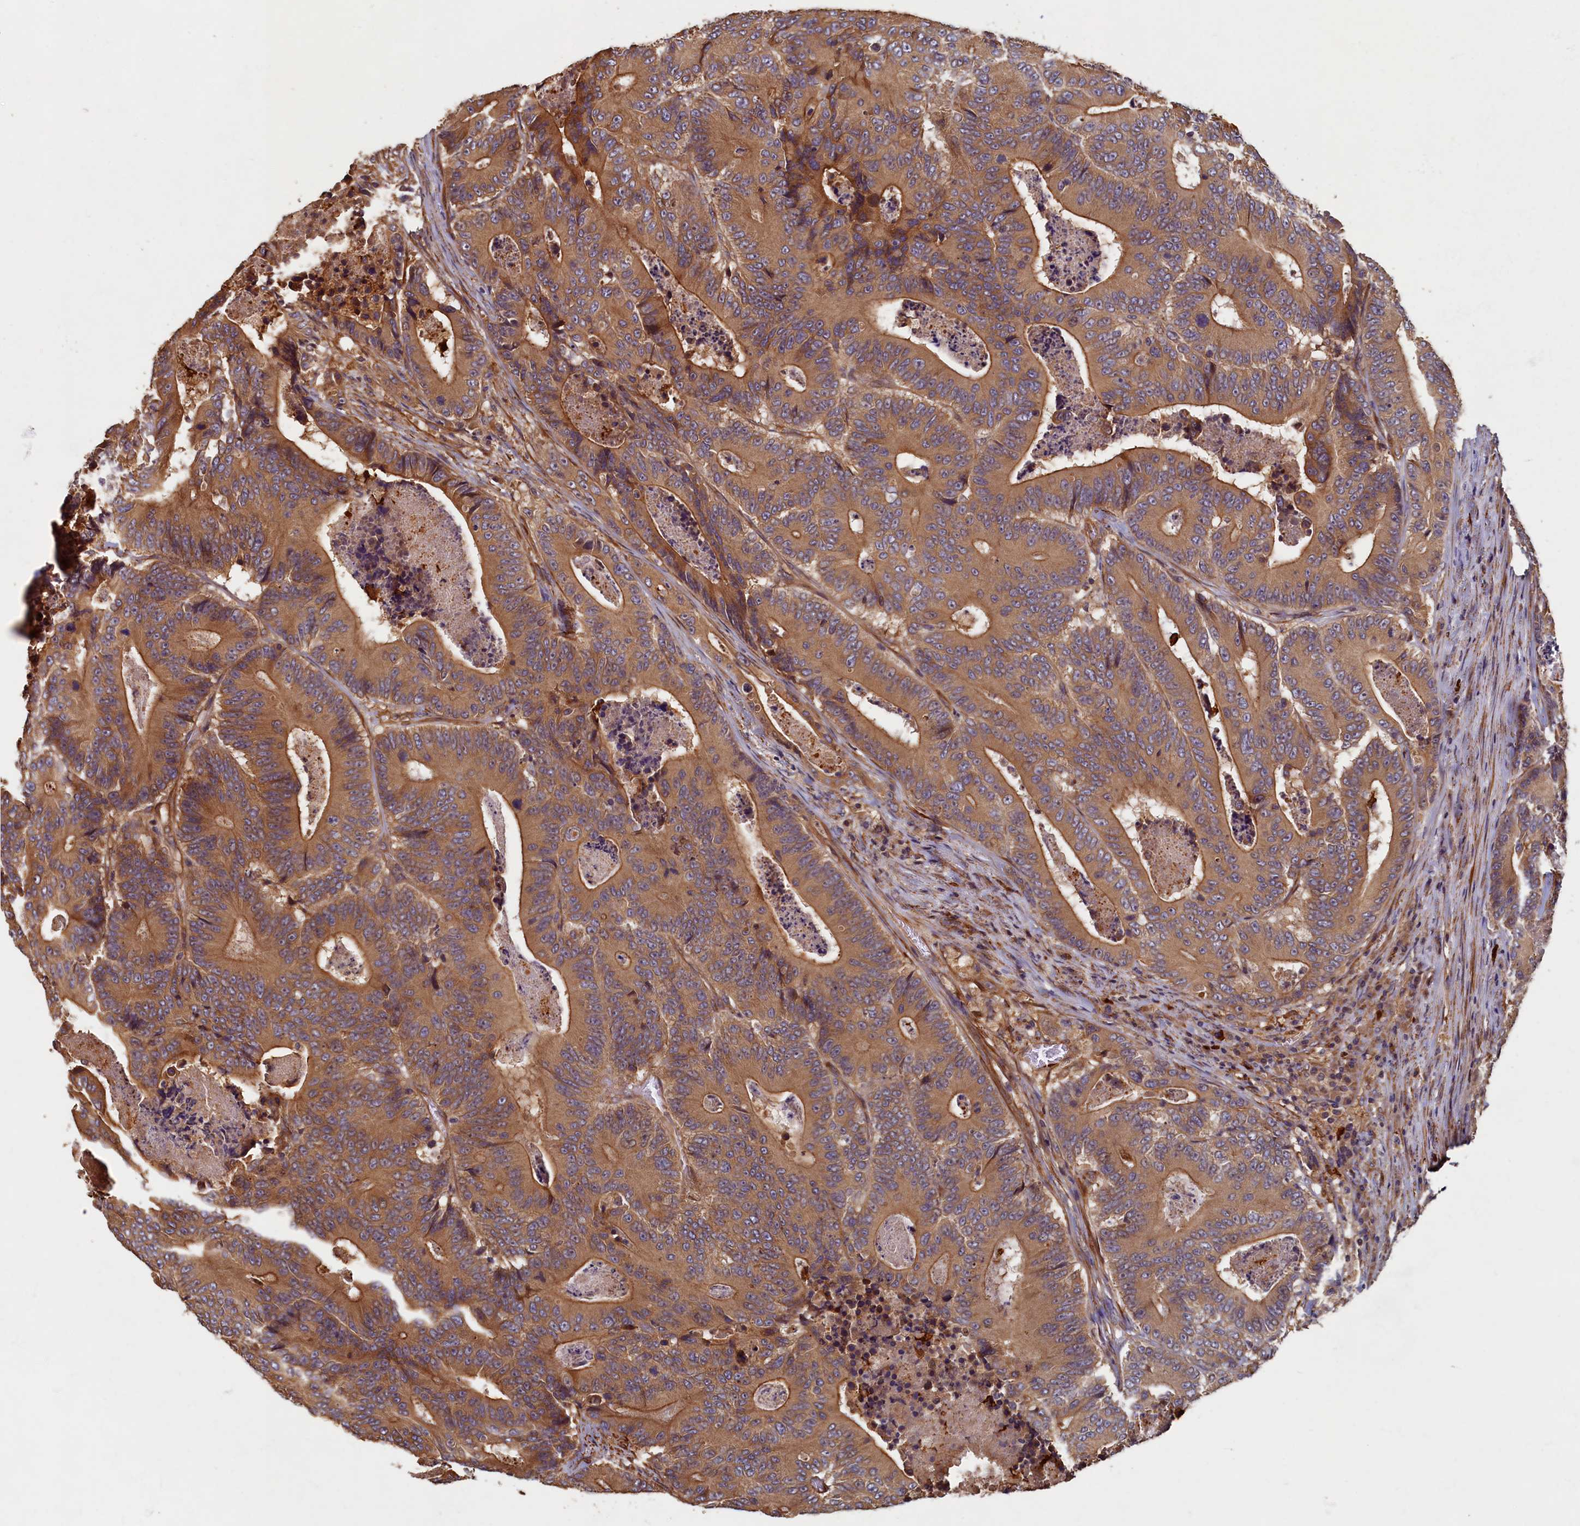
{"staining": {"intensity": "moderate", "quantity": ">75%", "location": "cytoplasmic/membranous"}, "tissue": "colorectal cancer", "cell_type": "Tumor cells", "image_type": "cancer", "snomed": [{"axis": "morphology", "description": "Adenocarcinoma, NOS"}, {"axis": "topography", "description": "Colon"}], "caption": "Human colorectal cancer stained with a protein marker shows moderate staining in tumor cells.", "gene": "CCDC102B", "patient": {"sex": "male", "age": 83}}